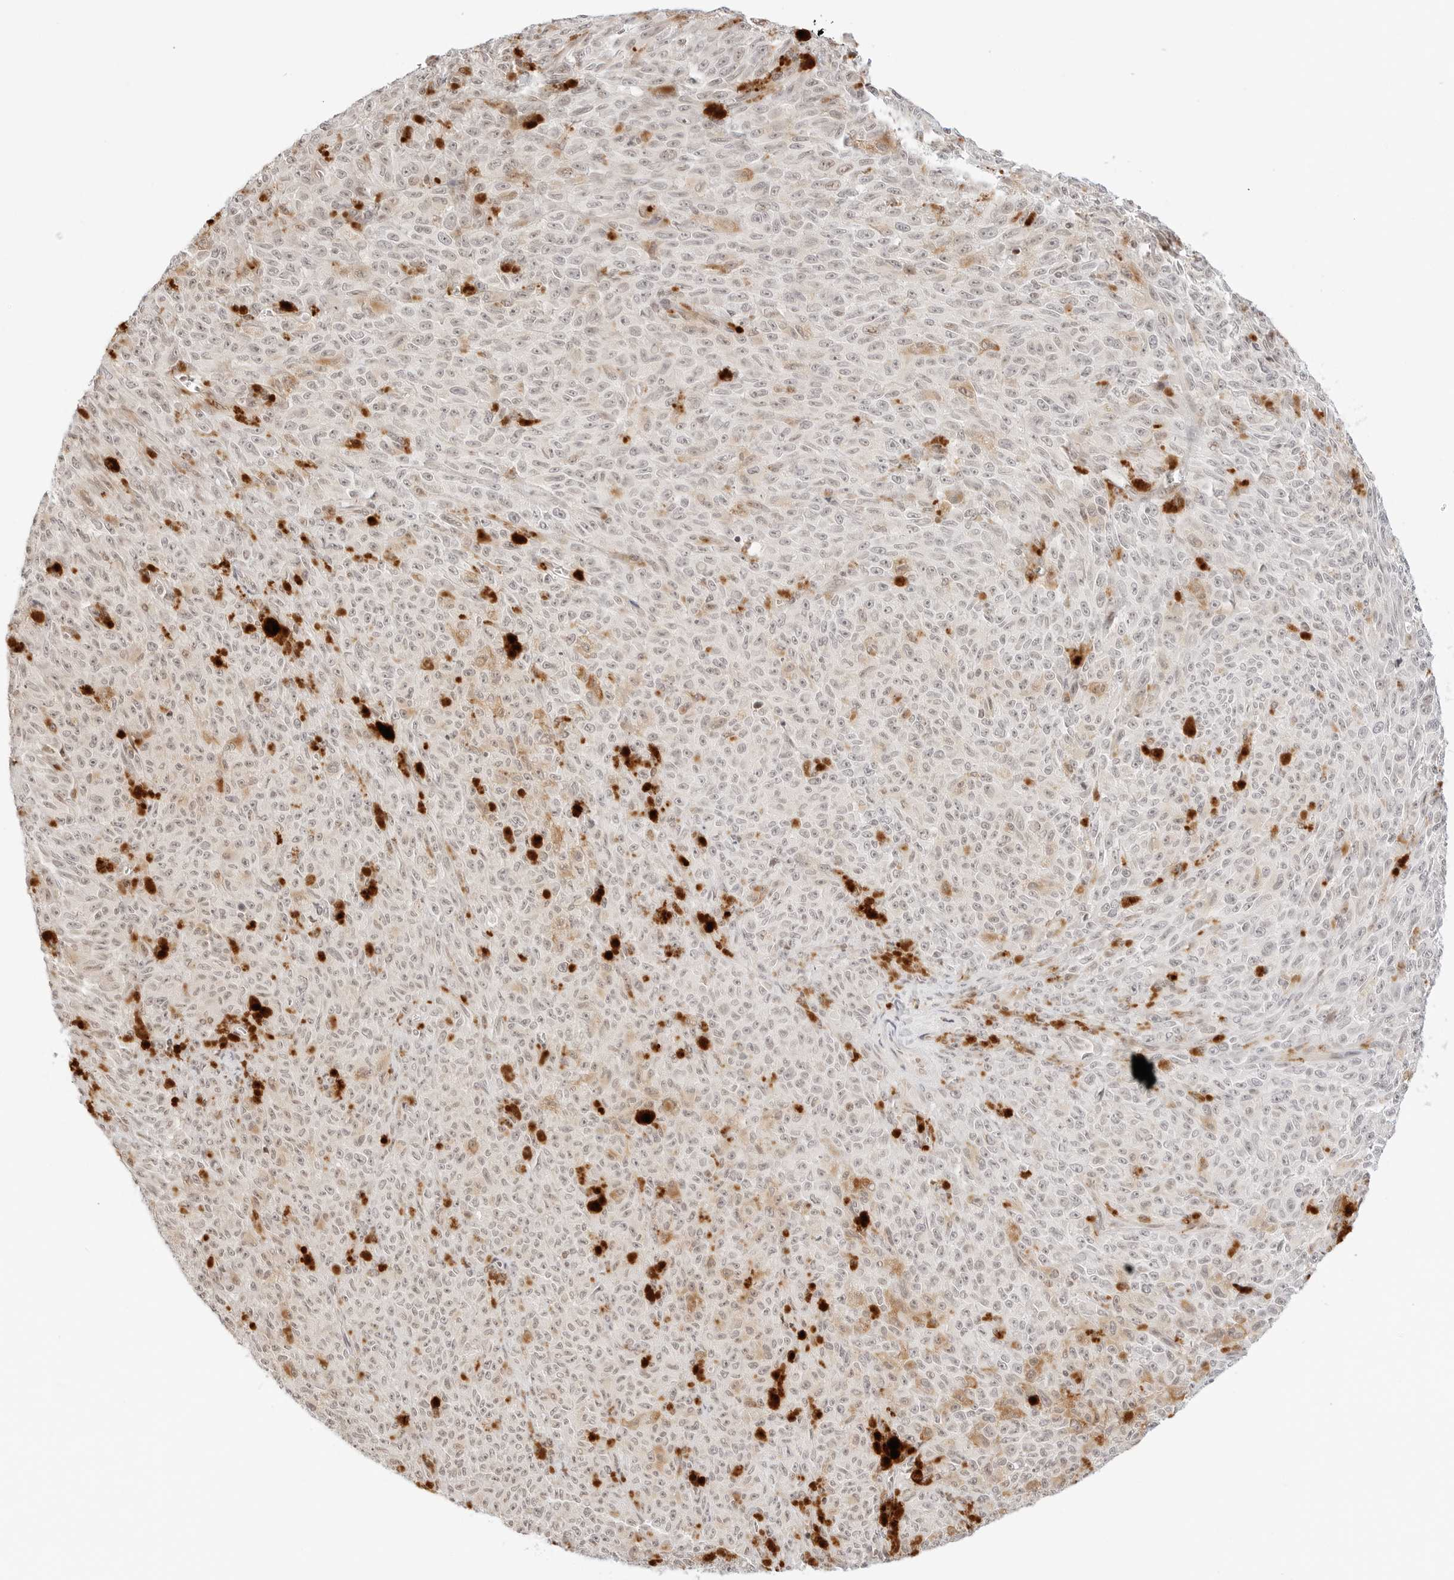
{"staining": {"intensity": "negative", "quantity": "none", "location": "none"}, "tissue": "melanoma", "cell_type": "Tumor cells", "image_type": "cancer", "snomed": [{"axis": "morphology", "description": "Malignant melanoma, NOS"}, {"axis": "topography", "description": "Skin"}], "caption": "This is a micrograph of immunohistochemistry staining of malignant melanoma, which shows no staining in tumor cells.", "gene": "RPS6KL1", "patient": {"sex": "female", "age": 82}}